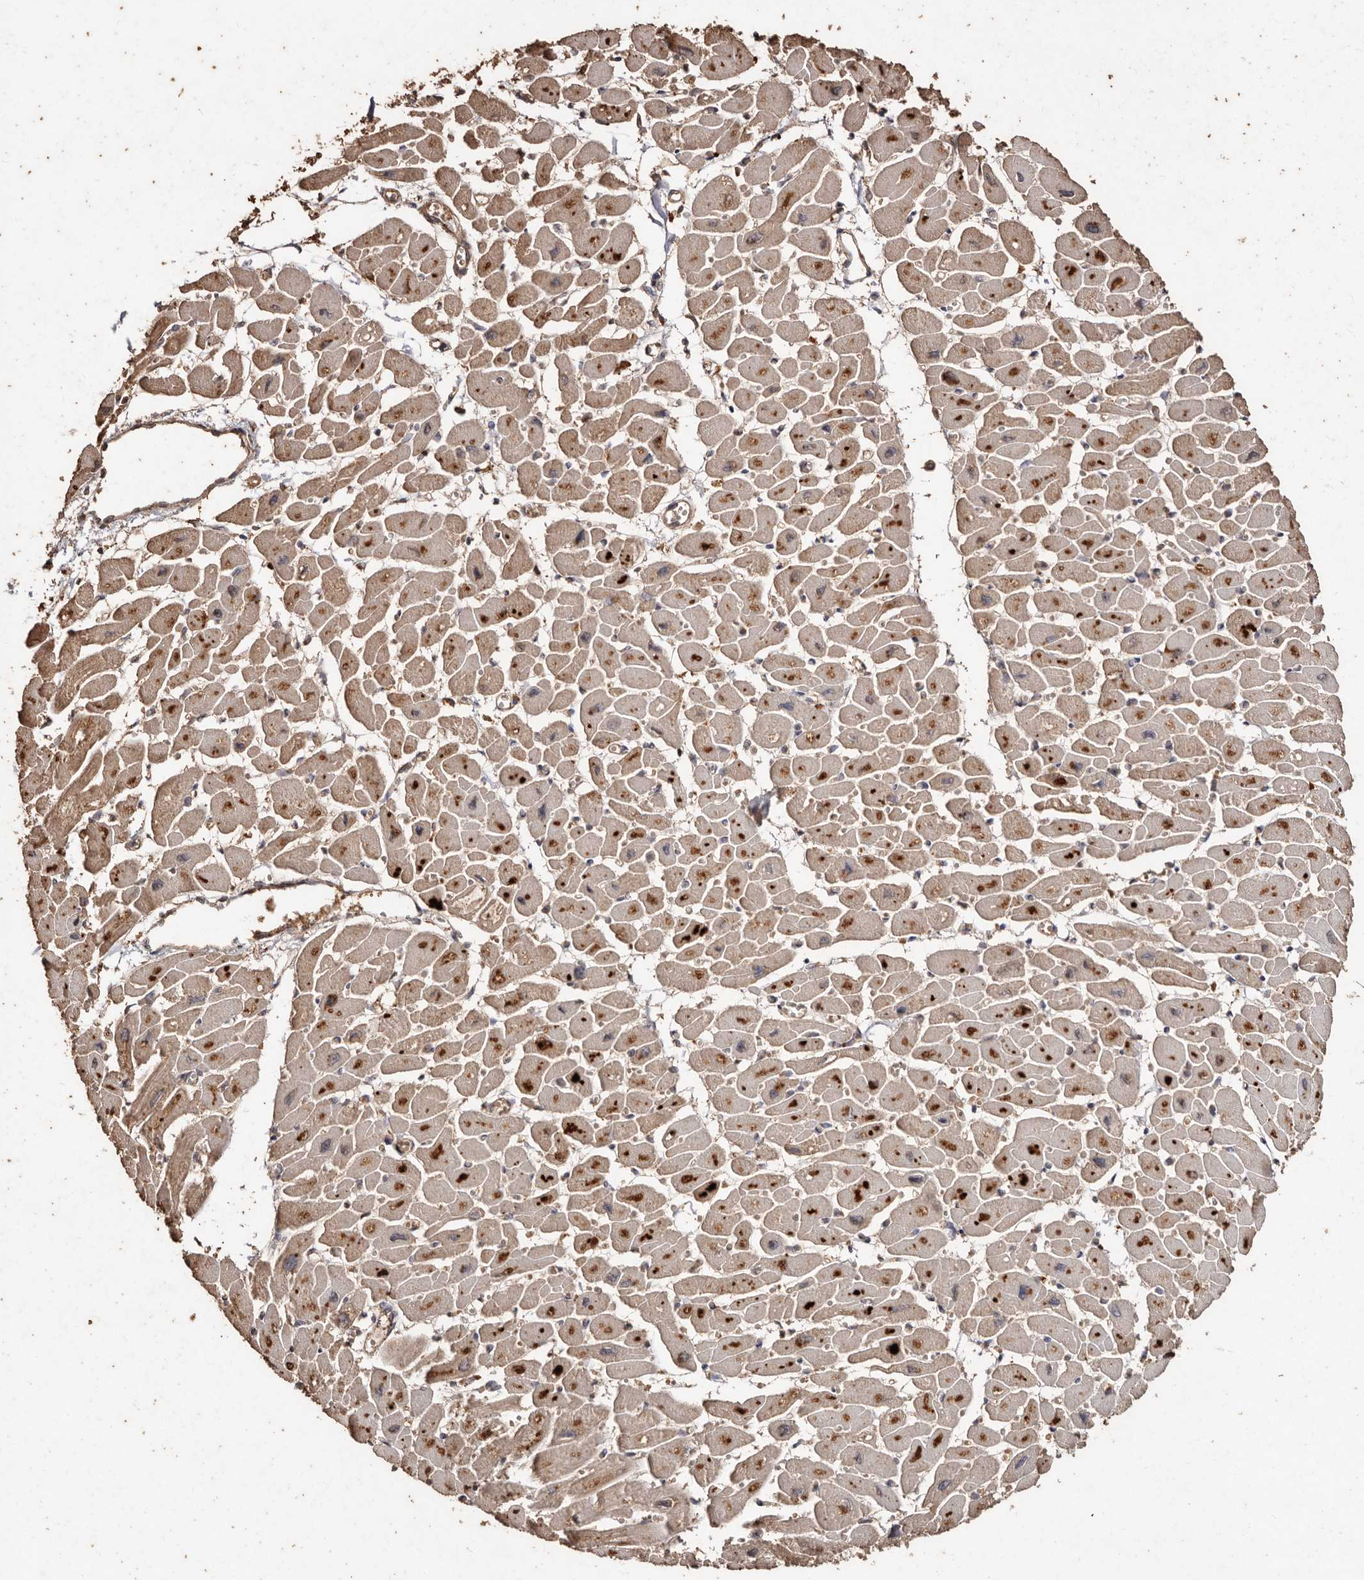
{"staining": {"intensity": "moderate", "quantity": ">75%", "location": "cytoplasmic/membranous"}, "tissue": "heart muscle", "cell_type": "Cardiomyocytes", "image_type": "normal", "snomed": [{"axis": "morphology", "description": "Normal tissue, NOS"}, {"axis": "topography", "description": "Heart"}], "caption": "A brown stain shows moderate cytoplasmic/membranous staining of a protein in cardiomyocytes of normal human heart muscle. (DAB (3,3'-diaminobenzidine) IHC with brightfield microscopy, high magnification).", "gene": "FARS2", "patient": {"sex": "female", "age": 54}}